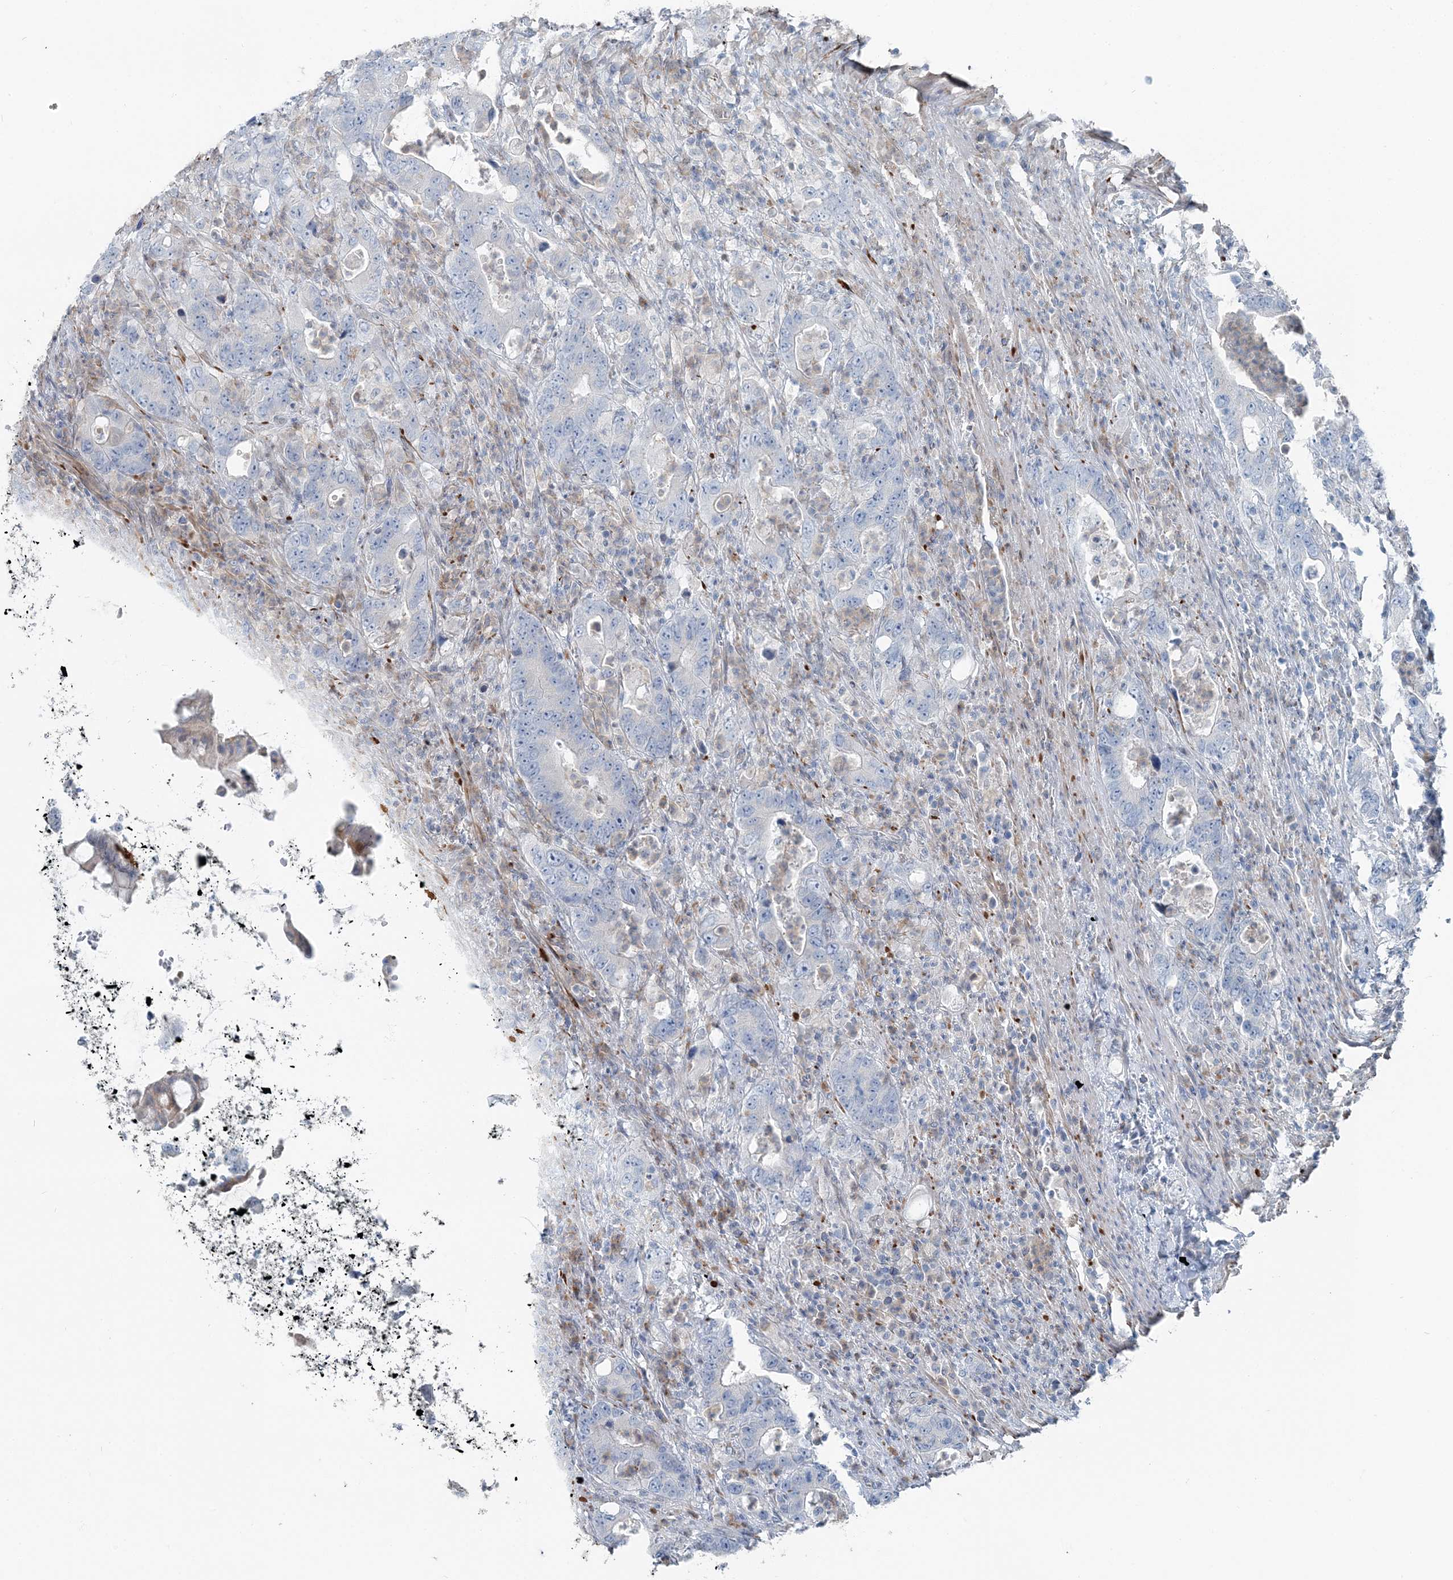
{"staining": {"intensity": "negative", "quantity": "none", "location": "none"}, "tissue": "colorectal cancer", "cell_type": "Tumor cells", "image_type": "cancer", "snomed": [{"axis": "morphology", "description": "Adenocarcinoma, NOS"}, {"axis": "topography", "description": "Colon"}], "caption": "Histopathology image shows no protein expression in tumor cells of colorectal adenocarcinoma tissue.", "gene": "FBXL17", "patient": {"sex": "female", "age": 75}}